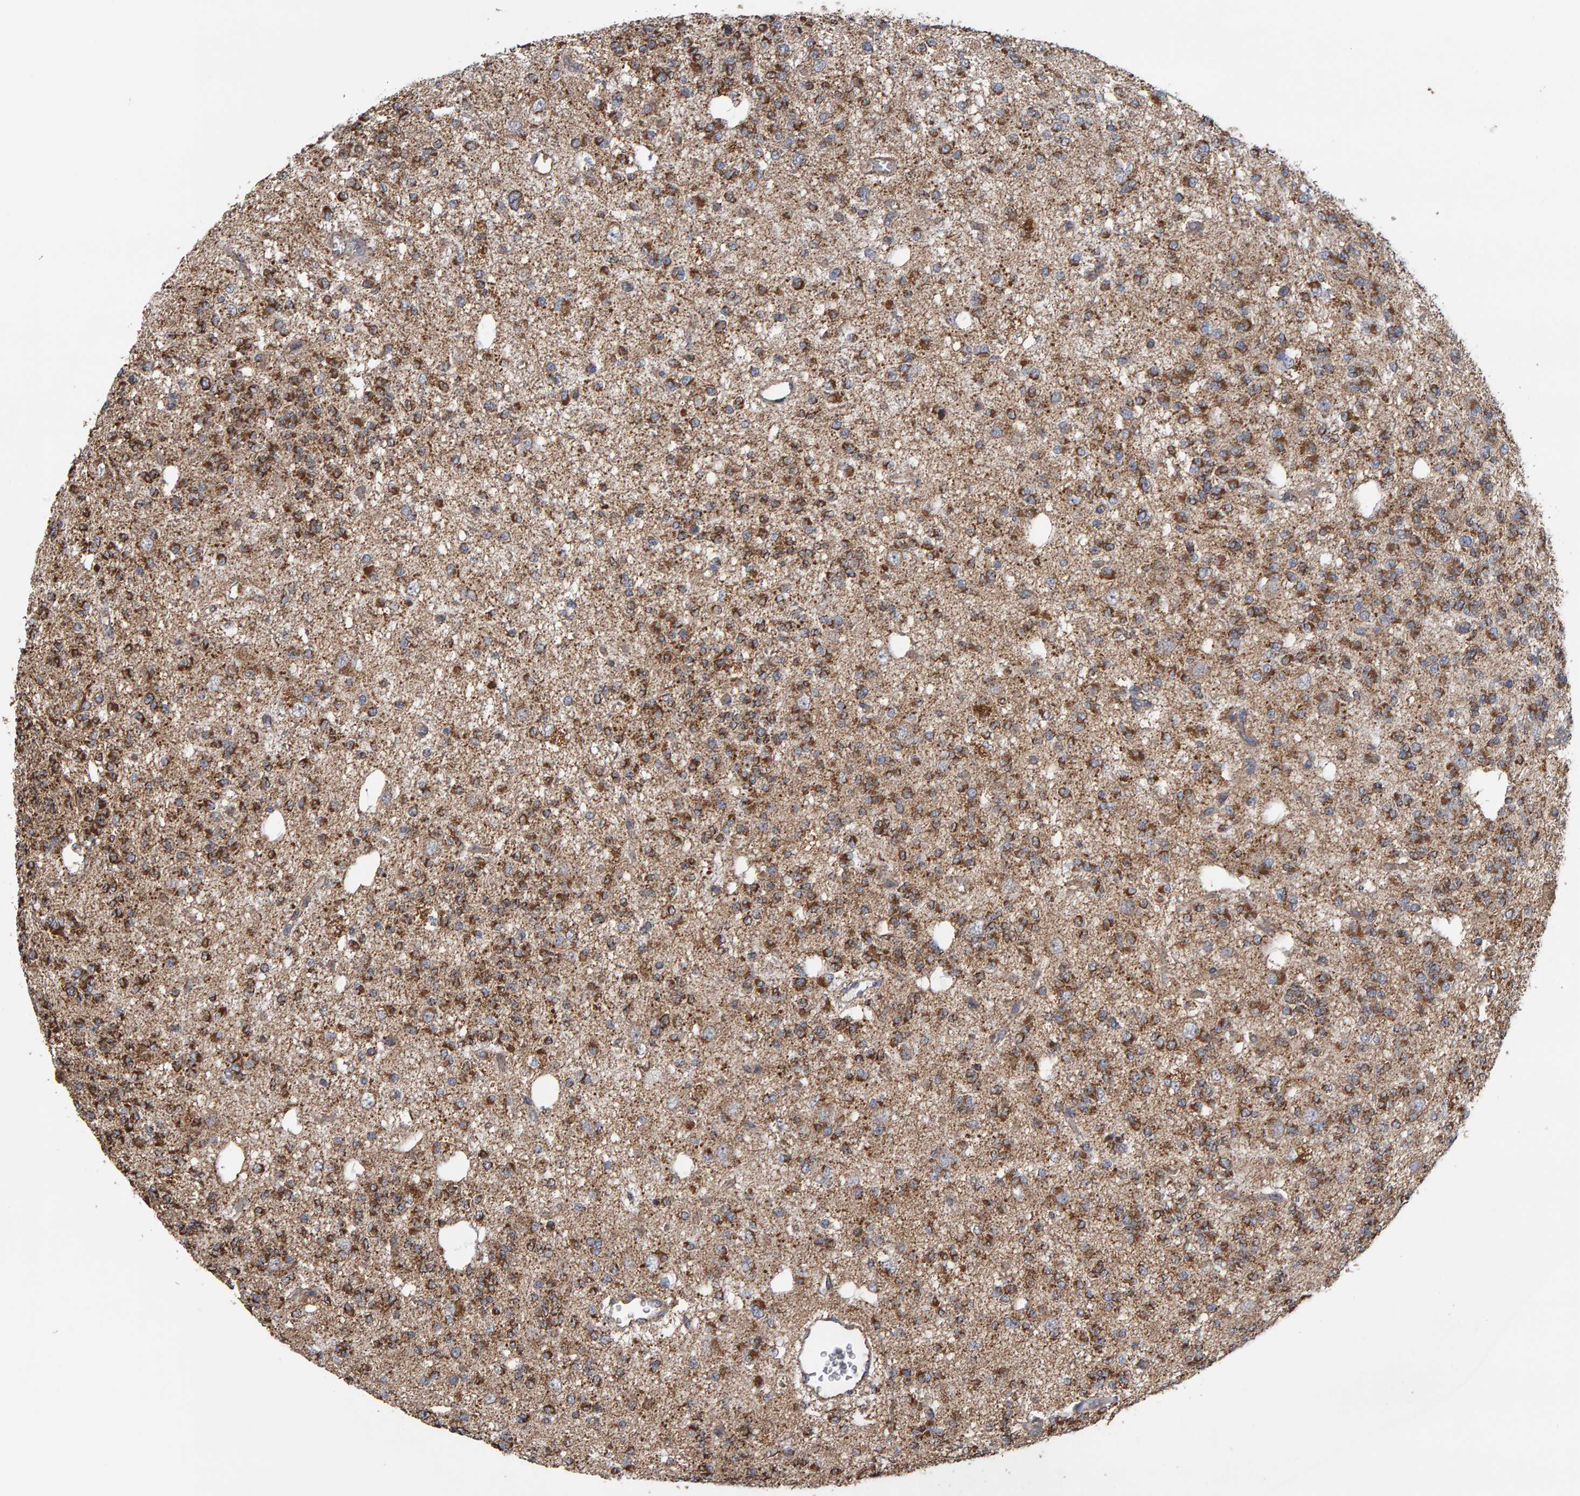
{"staining": {"intensity": "moderate", "quantity": ">75%", "location": "cytoplasmic/membranous"}, "tissue": "glioma", "cell_type": "Tumor cells", "image_type": "cancer", "snomed": [{"axis": "morphology", "description": "Glioma, malignant, Low grade"}, {"axis": "topography", "description": "Brain"}], "caption": "Brown immunohistochemical staining in human glioma displays moderate cytoplasmic/membranous positivity in about >75% of tumor cells.", "gene": "TOM1L1", "patient": {"sex": "male", "age": 38}}